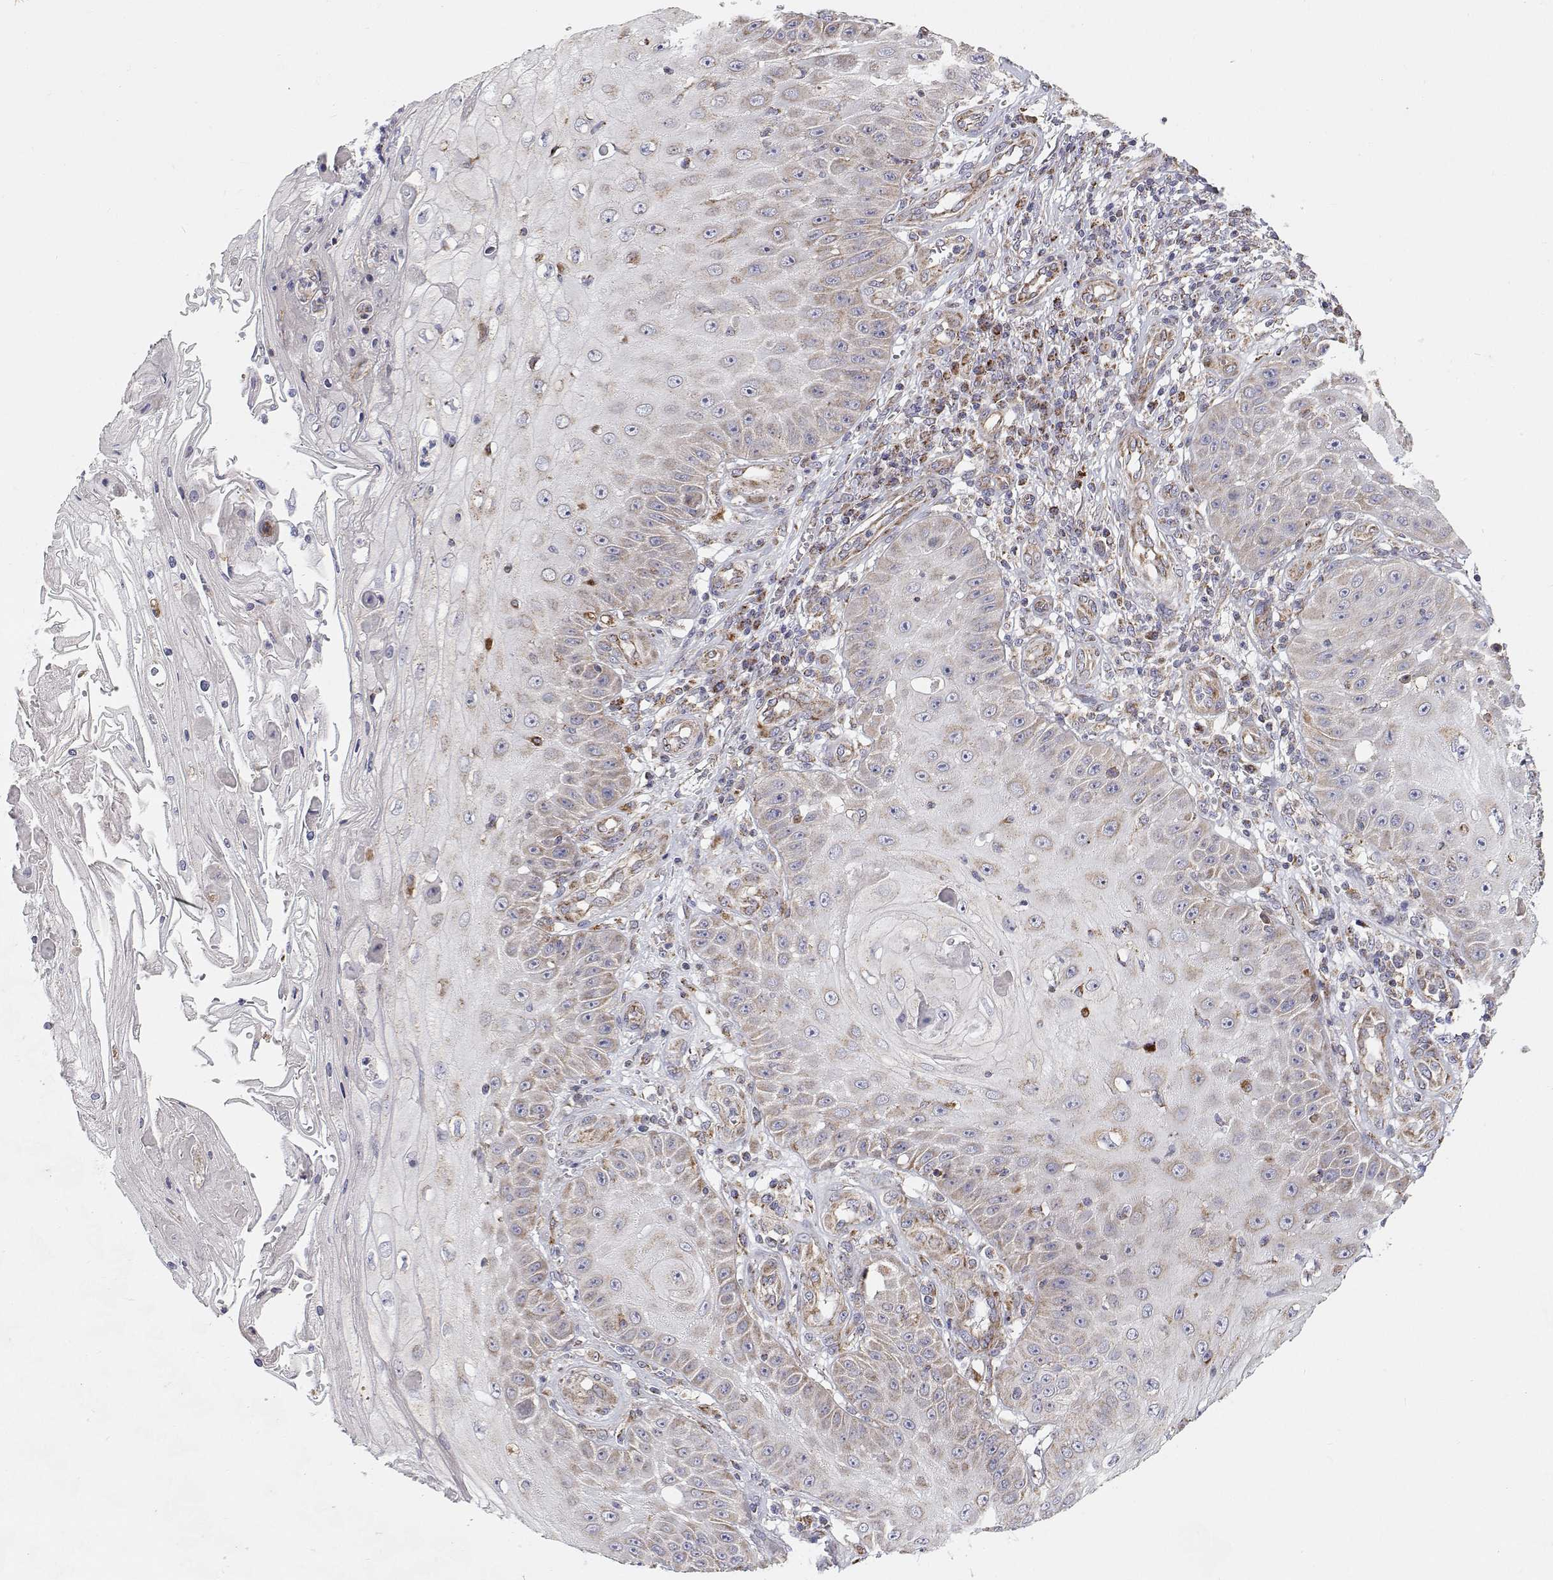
{"staining": {"intensity": "weak", "quantity": "<25%", "location": "cytoplasmic/membranous"}, "tissue": "skin cancer", "cell_type": "Tumor cells", "image_type": "cancer", "snomed": [{"axis": "morphology", "description": "Squamous cell carcinoma, NOS"}, {"axis": "topography", "description": "Skin"}], "caption": "Immunohistochemical staining of skin cancer demonstrates no significant staining in tumor cells. (DAB immunohistochemistry (IHC), high magnification).", "gene": "SPICE1", "patient": {"sex": "male", "age": 70}}